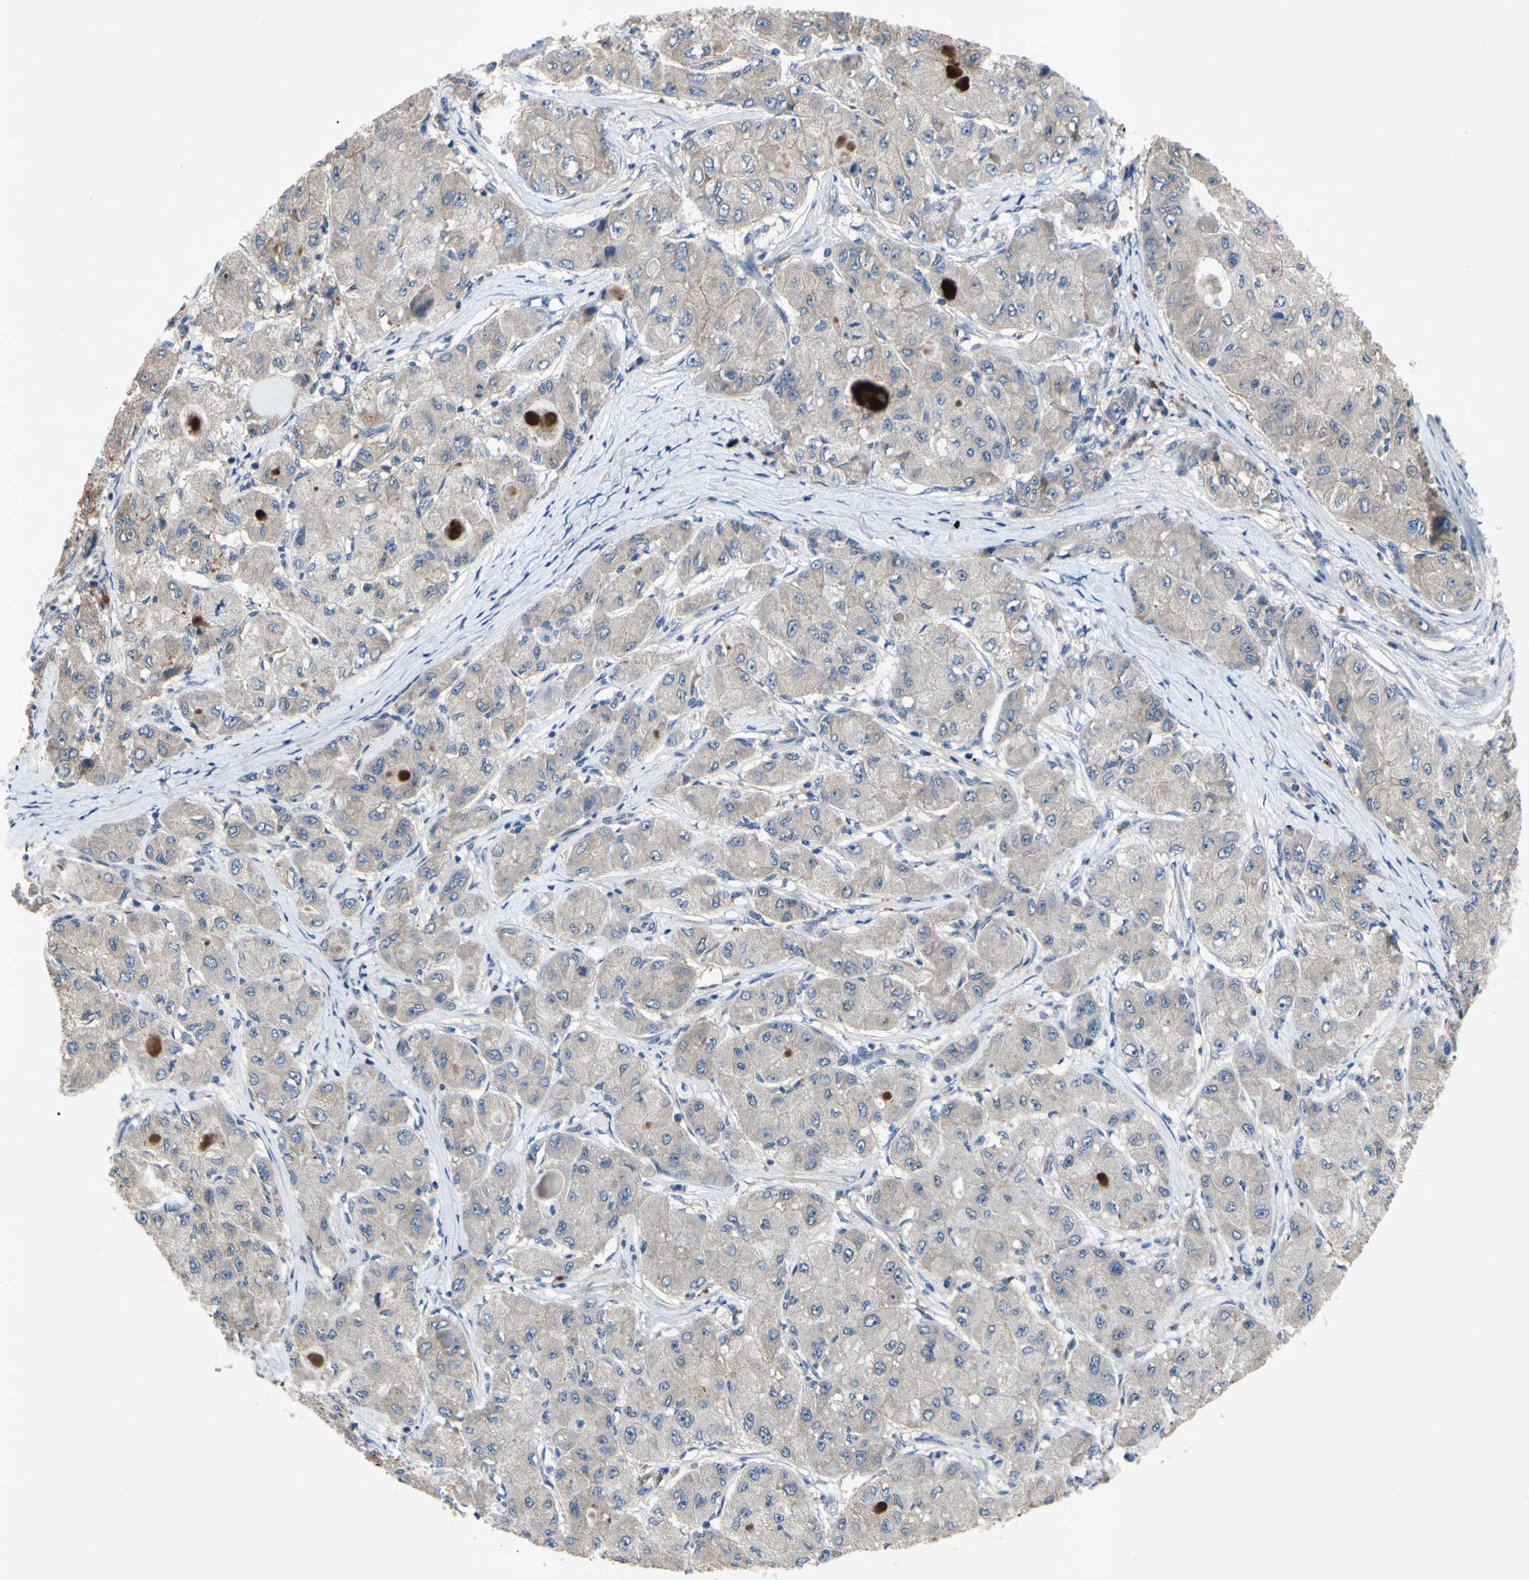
{"staining": {"intensity": "weak", "quantity": ">75%", "location": "cytoplasmic/membranous"}, "tissue": "liver cancer", "cell_type": "Tumor cells", "image_type": "cancer", "snomed": [{"axis": "morphology", "description": "Carcinoma, Hepatocellular, NOS"}, {"axis": "topography", "description": "Liver"}], "caption": "Human liver cancer (hepatocellular carcinoma) stained with a protein marker demonstrates weak staining in tumor cells.", "gene": "HILPDA", "patient": {"sex": "male", "age": 80}}